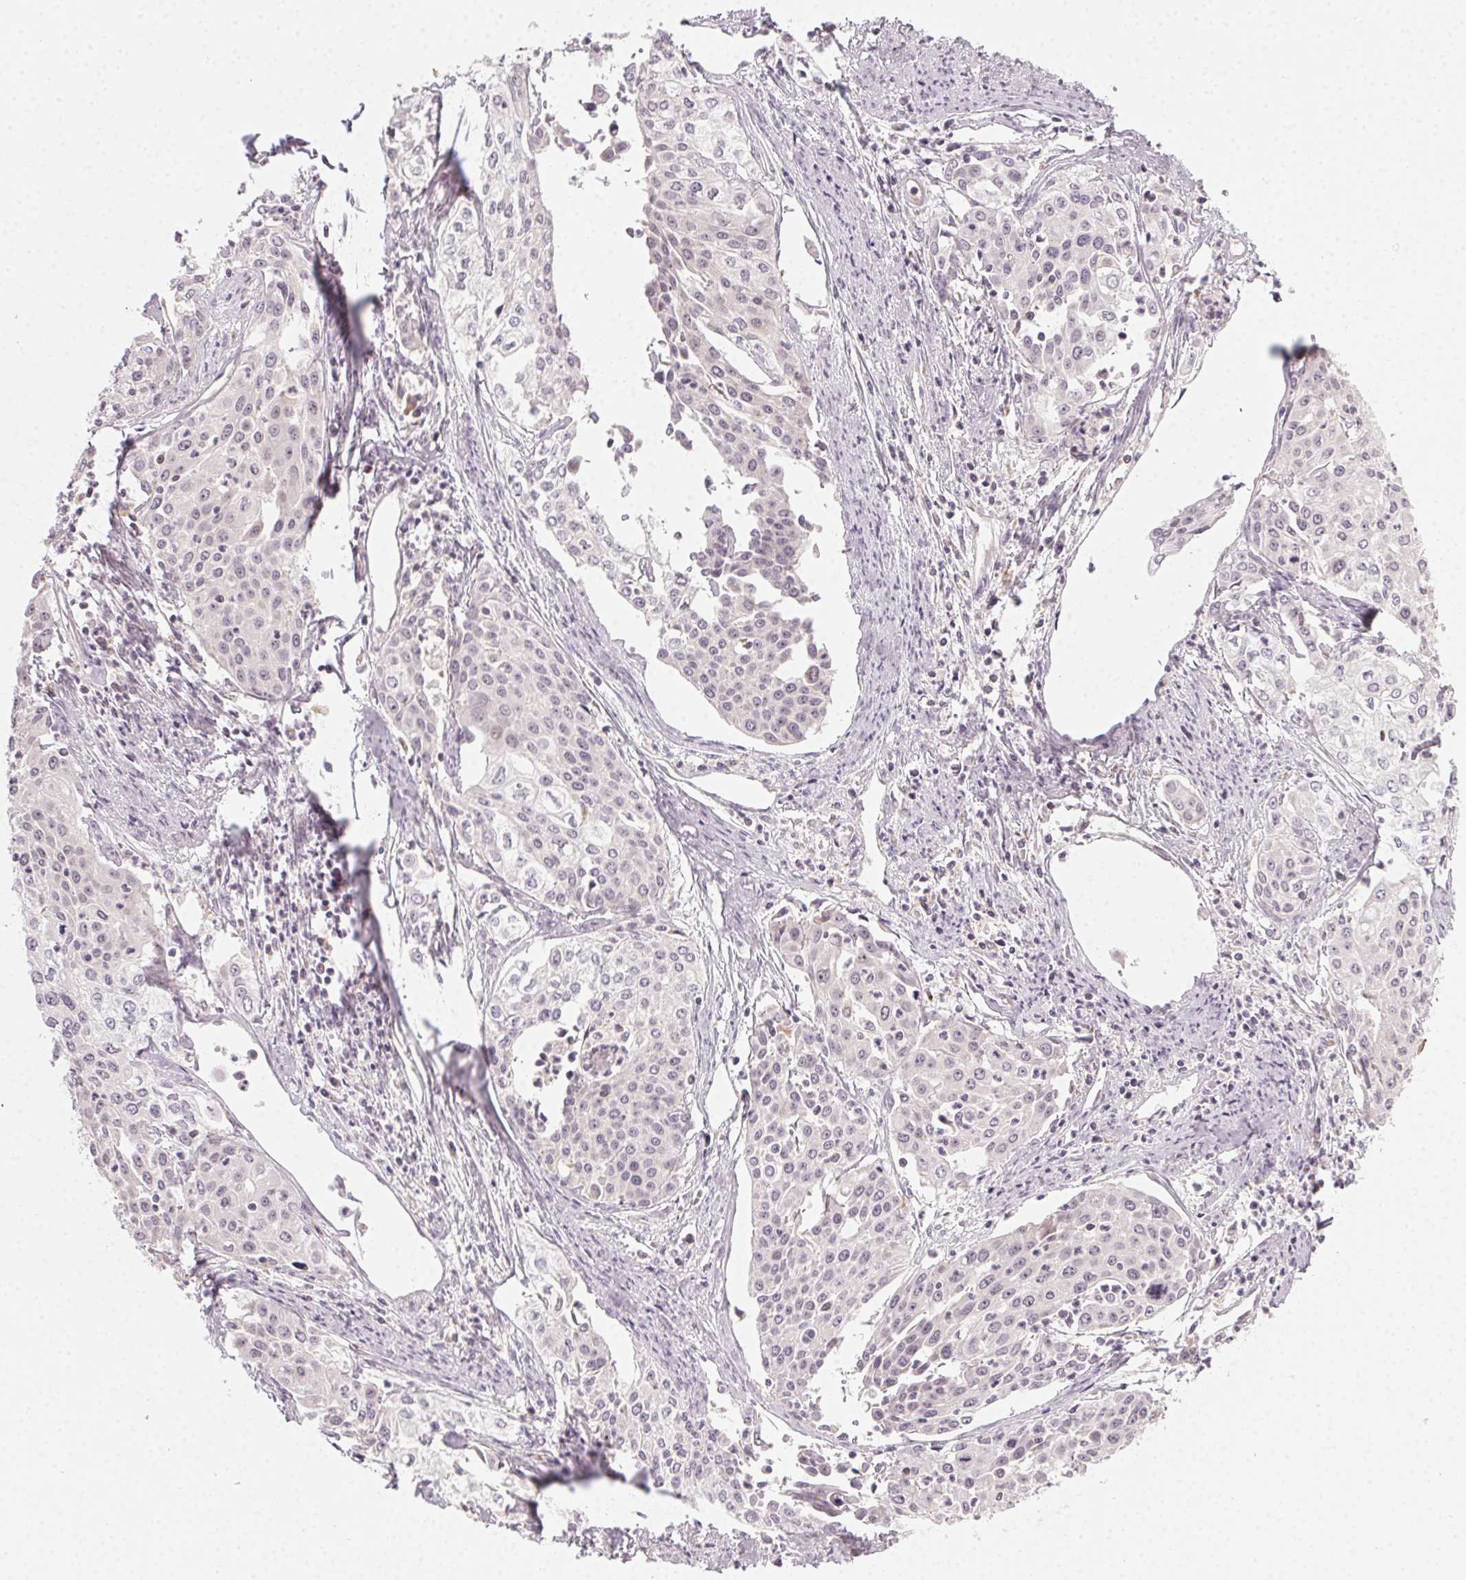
{"staining": {"intensity": "negative", "quantity": "none", "location": "none"}, "tissue": "cervical cancer", "cell_type": "Tumor cells", "image_type": "cancer", "snomed": [{"axis": "morphology", "description": "Squamous cell carcinoma, NOS"}, {"axis": "topography", "description": "Cervix"}], "caption": "High power microscopy image of an IHC histopathology image of cervical cancer (squamous cell carcinoma), revealing no significant positivity in tumor cells. Nuclei are stained in blue.", "gene": "NCOA4", "patient": {"sex": "female", "age": 39}}